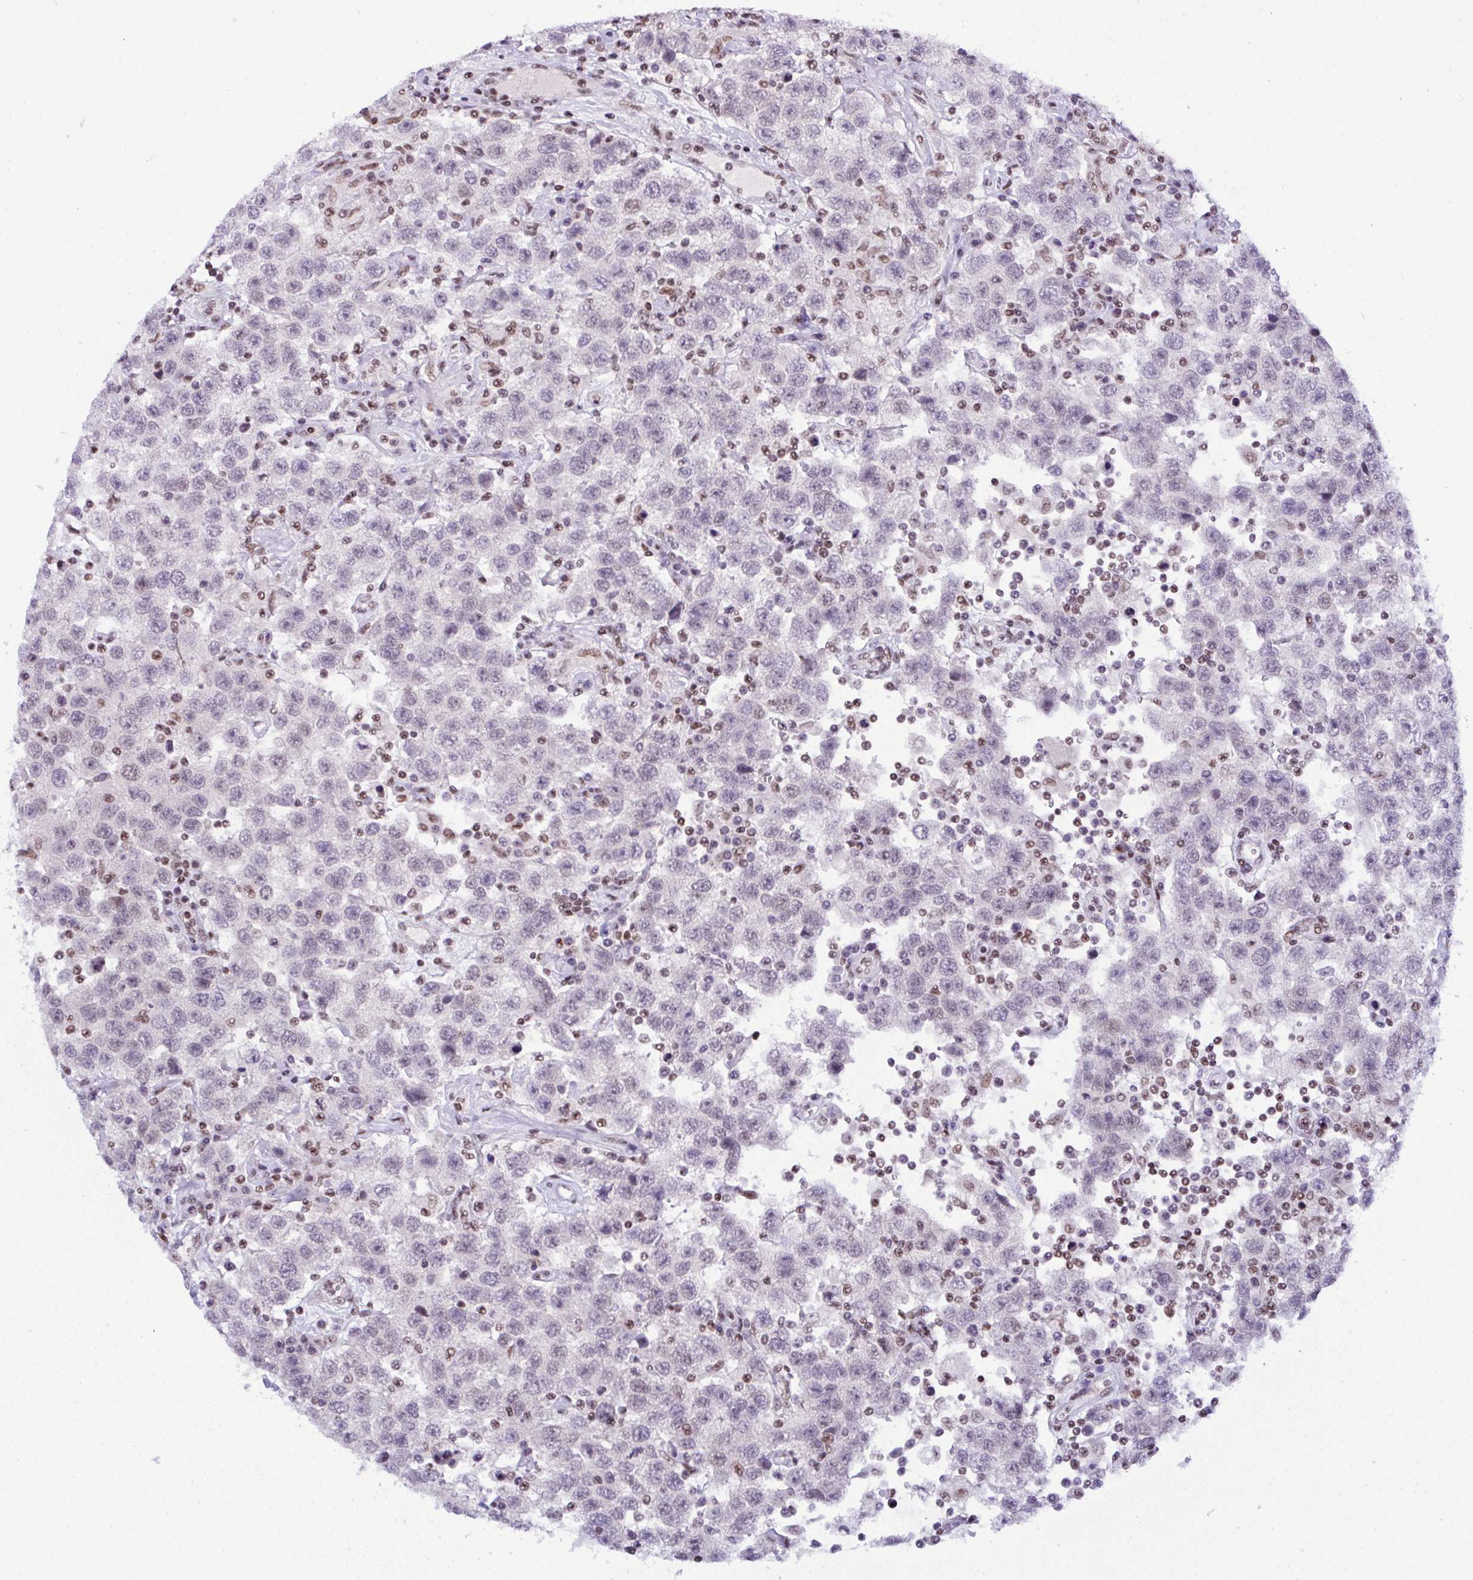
{"staining": {"intensity": "weak", "quantity": "<25%", "location": "nuclear"}, "tissue": "testis cancer", "cell_type": "Tumor cells", "image_type": "cancer", "snomed": [{"axis": "morphology", "description": "Seminoma, NOS"}, {"axis": "topography", "description": "Testis"}], "caption": "A histopathology image of testis cancer (seminoma) stained for a protein exhibits no brown staining in tumor cells. Nuclei are stained in blue.", "gene": "DR1", "patient": {"sex": "male", "age": 41}}